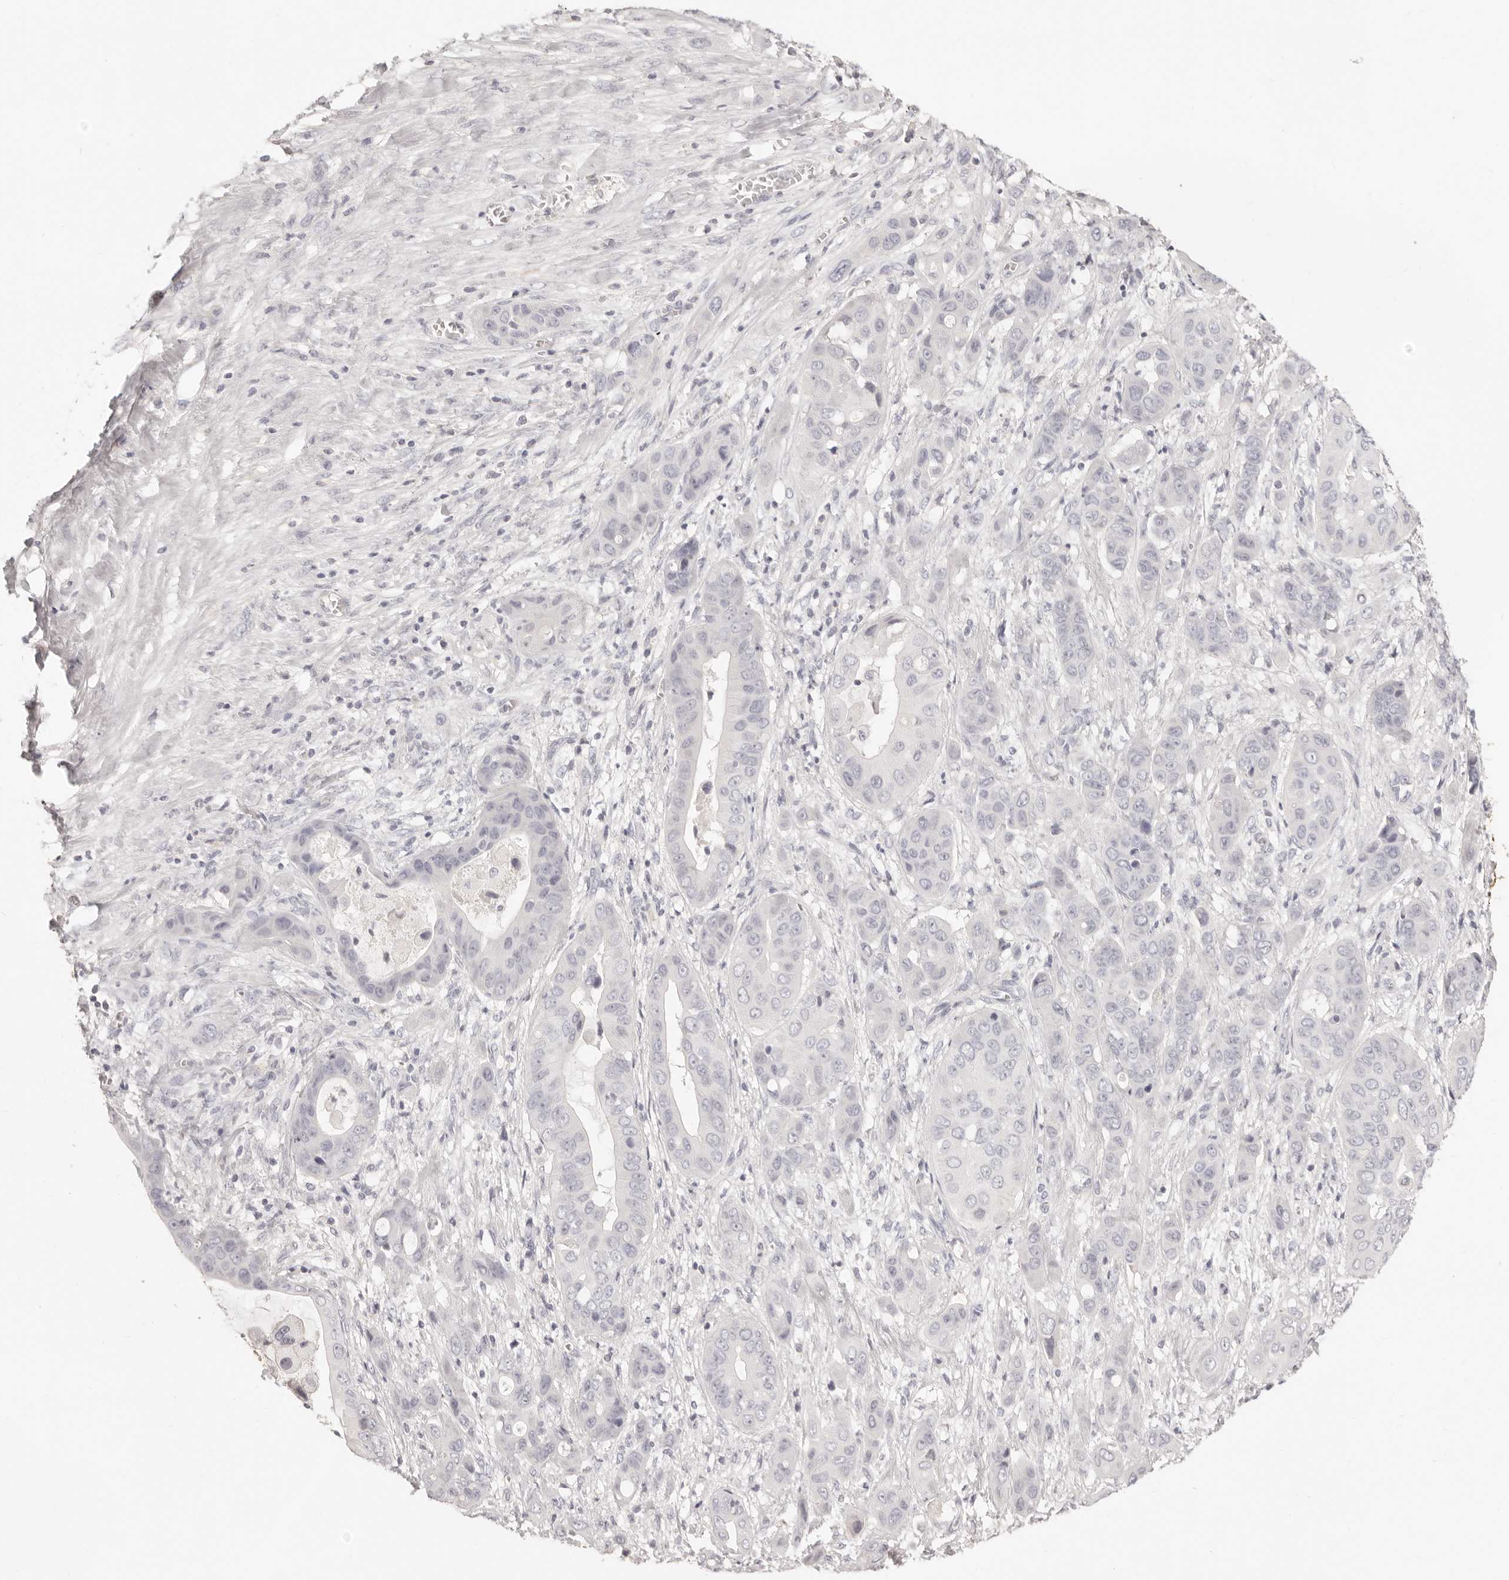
{"staining": {"intensity": "negative", "quantity": "none", "location": "none"}, "tissue": "liver cancer", "cell_type": "Tumor cells", "image_type": "cancer", "snomed": [{"axis": "morphology", "description": "Cholangiocarcinoma"}, {"axis": "topography", "description": "Liver"}], "caption": "Immunohistochemical staining of human liver cholangiocarcinoma exhibits no significant expression in tumor cells. (DAB immunohistochemistry with hematoxylin counter stain).", "gene": "FABP1", "patient": {"sex": "female", "age": 52}}